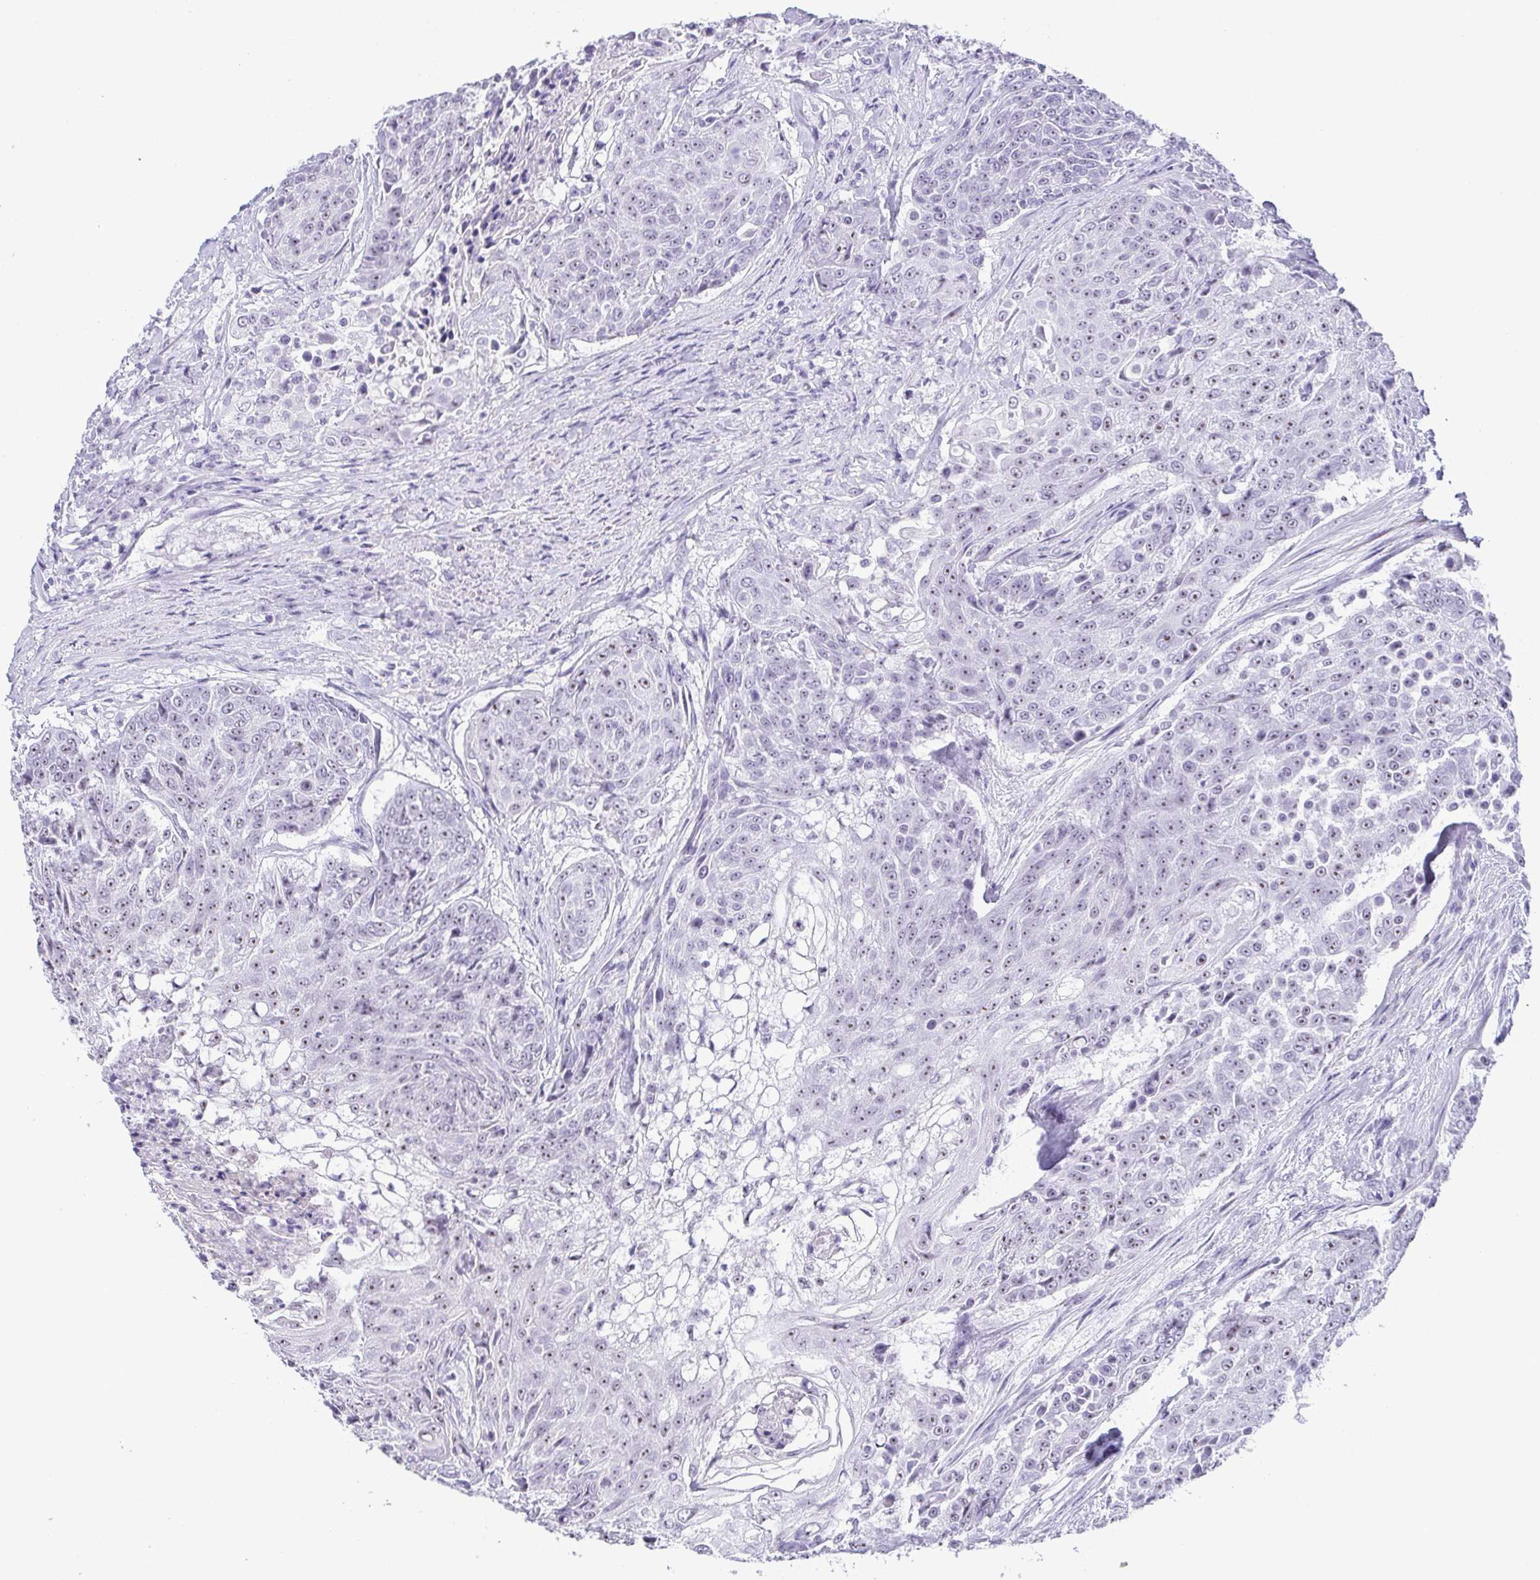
{"staining": {"intensity": "weak", "quantity": "25%-75%", "location": "nuclear"}, "tissue": "urothelial cancer", "cell_type": "Tumor cells", "image_type": "cancer", "snomed": [{"axis": "morphology", "description": "Urothelial carcinoma, High grade"}, {"axis": "topography", "description": "Urinary bladder"}], "caption": "Weak nuclear protein expression is present in about 25%-75% of tumor cells in urothelial carcinoma (high-grade).", "gene": "BZW1", "patient": {"sex": "female", "age": 63}}